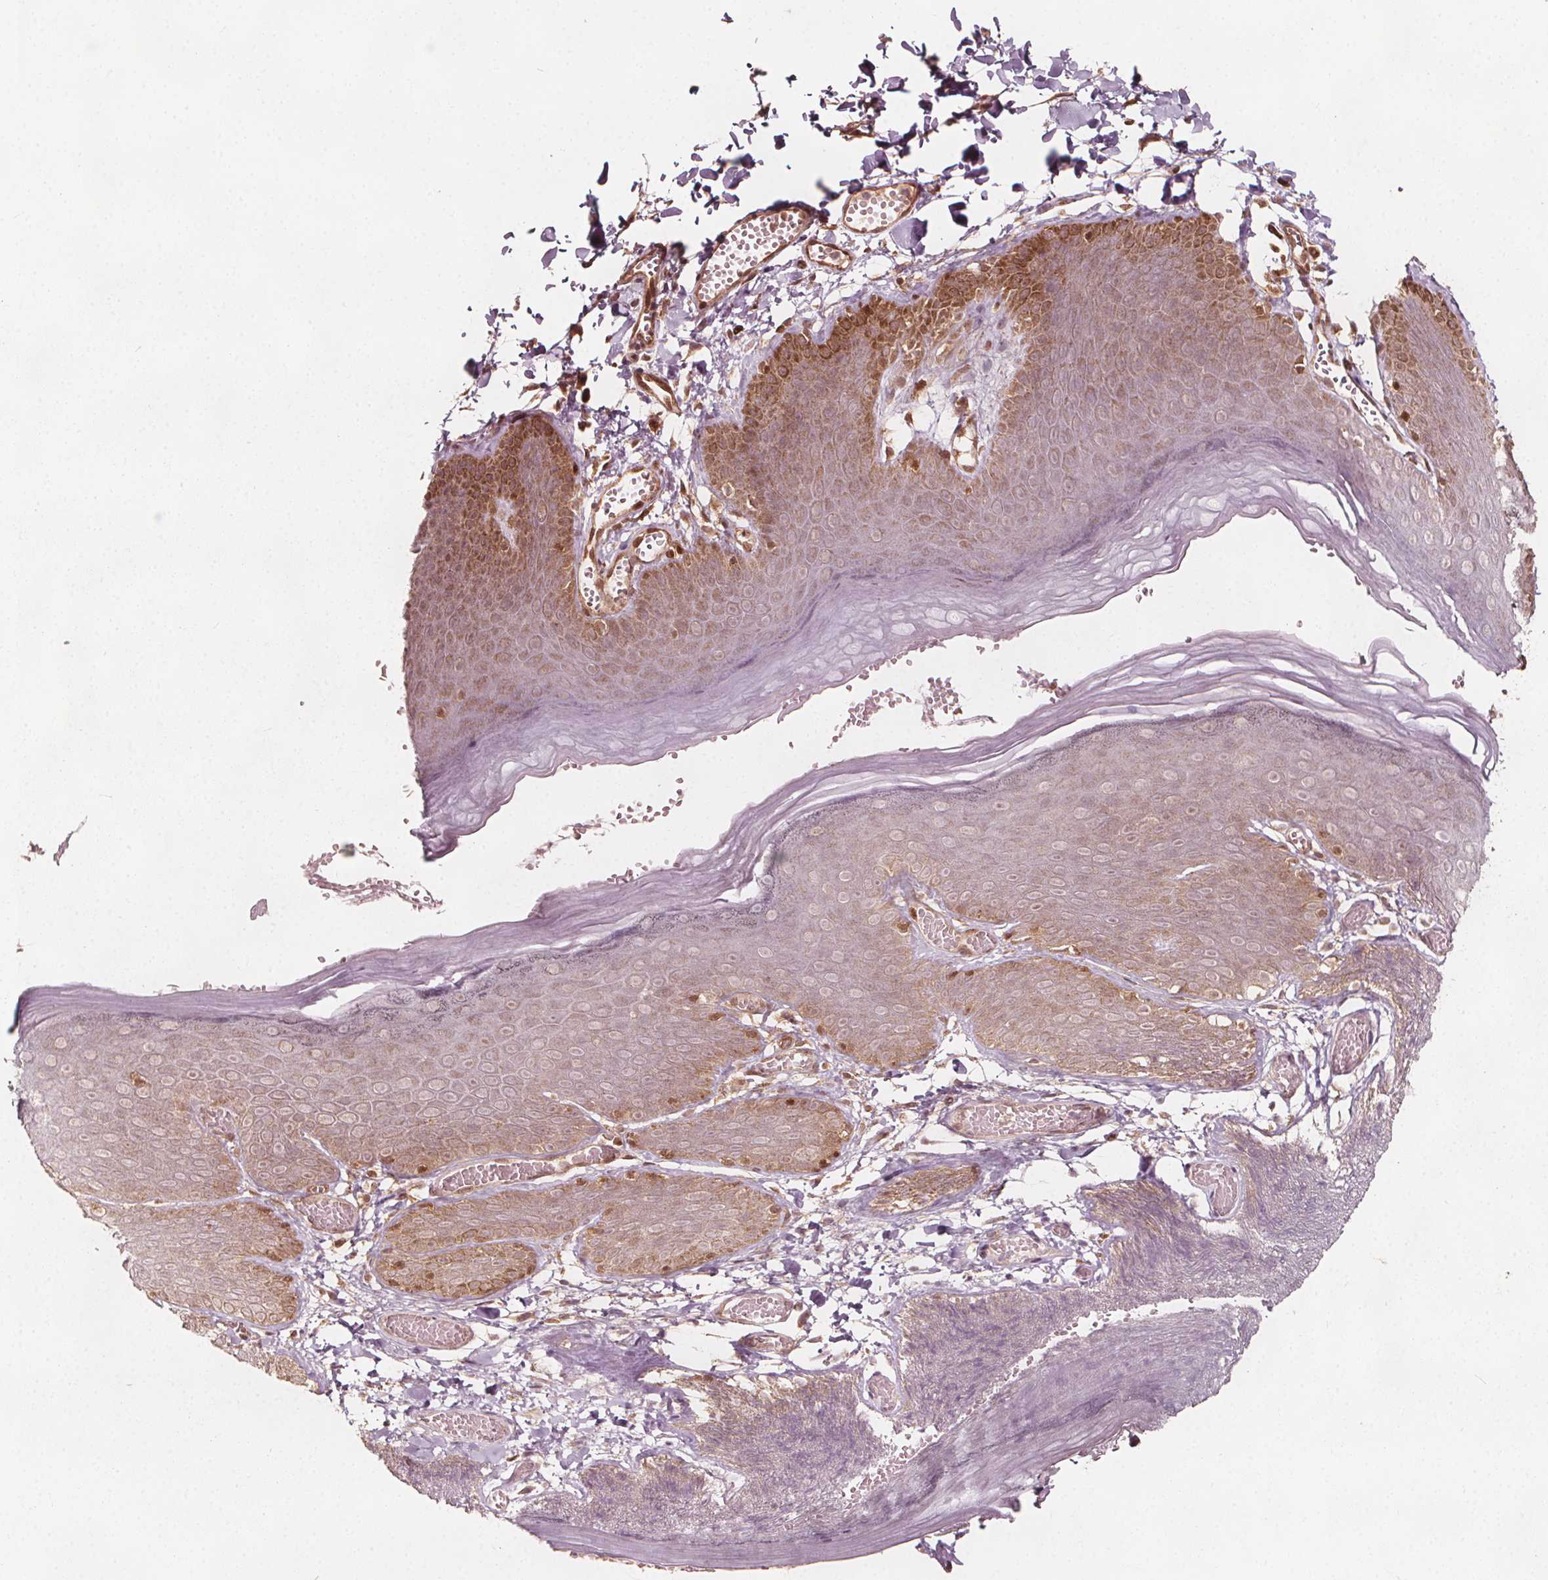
{"staining": {"intensity": "moderate", "quantity": ">75%", "location": "cytoplasmic/membranous"}, "tissue": "skin", "cell_type": "Epidermal cells", "image_type": "normal", "snomed": [{"axis": "morphology", "description": "Normal tissue, NOS"}, {"axis": "topography", "description": "Anal"}], "caption": "This image reveals immunohistochemistry staining of unremarkable human skin, with medium moderate cytoplasmic/membranous staining in about >75% of epidermal cells.", "gene": "AIP", "patient": {"sex": "male", "age": 53}}